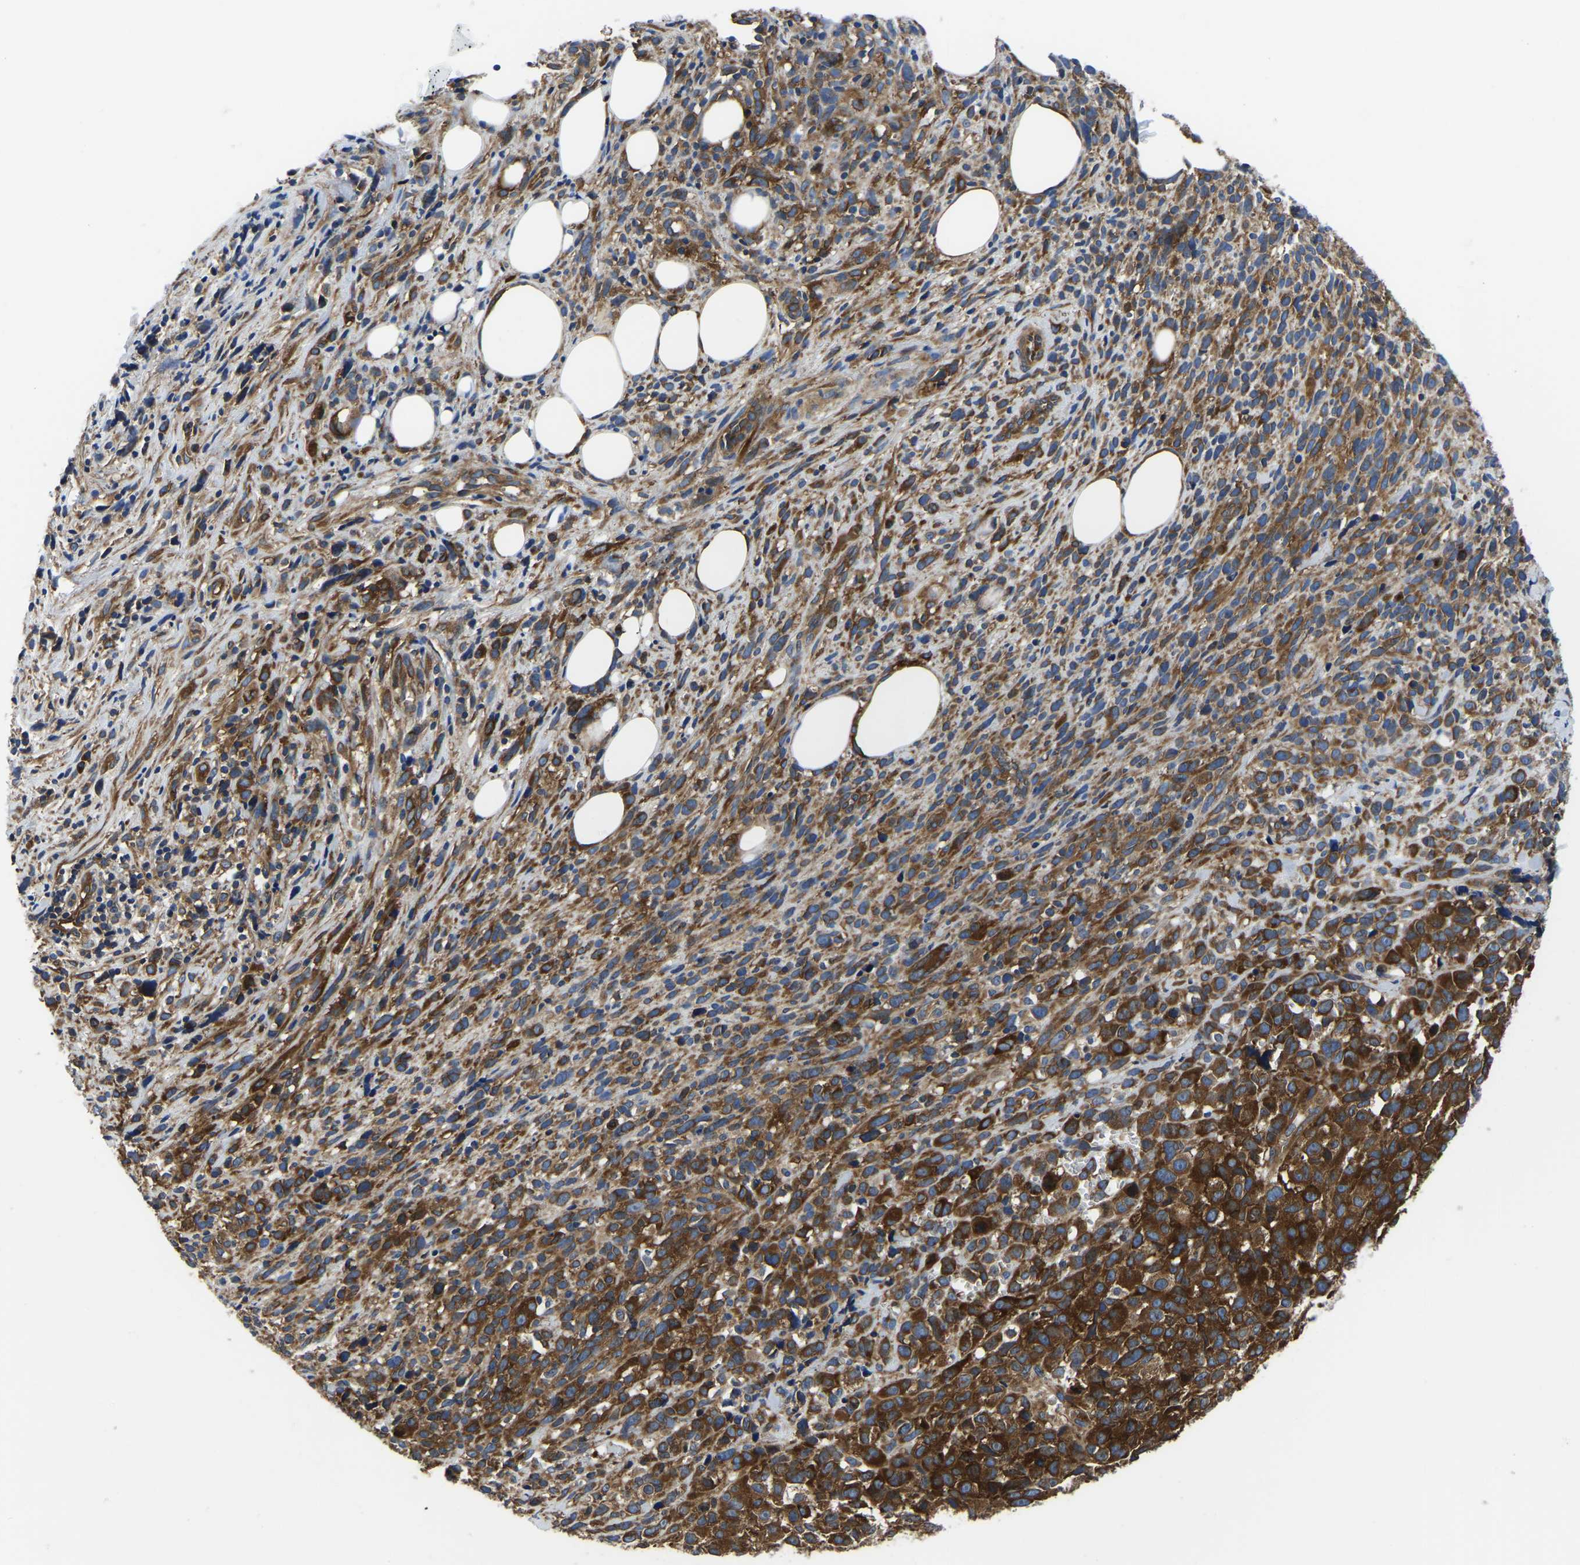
{"staining": {"intensity": "strong", "quantity": ">75%", "location": "cytoplasmic/membranous"}, "tissue": "melanoma", "cell_type": "Tumor cells", "image_type": "cancer", "snomed": [{"axis": "morphology", "description": "Malignant melanoma, NOS"}, {"axis": "topography", "description": "Skin"}], "caption": "Immunohistochemistry (IHC) photomicrograph of malignant melanoma stained for a protein (brown), which displays high levels of strong cytoplasmic/membranous staining in about >75% of tumor cells.", "gene": "TFG", "patient": {"sex": "female", "age": 55}}